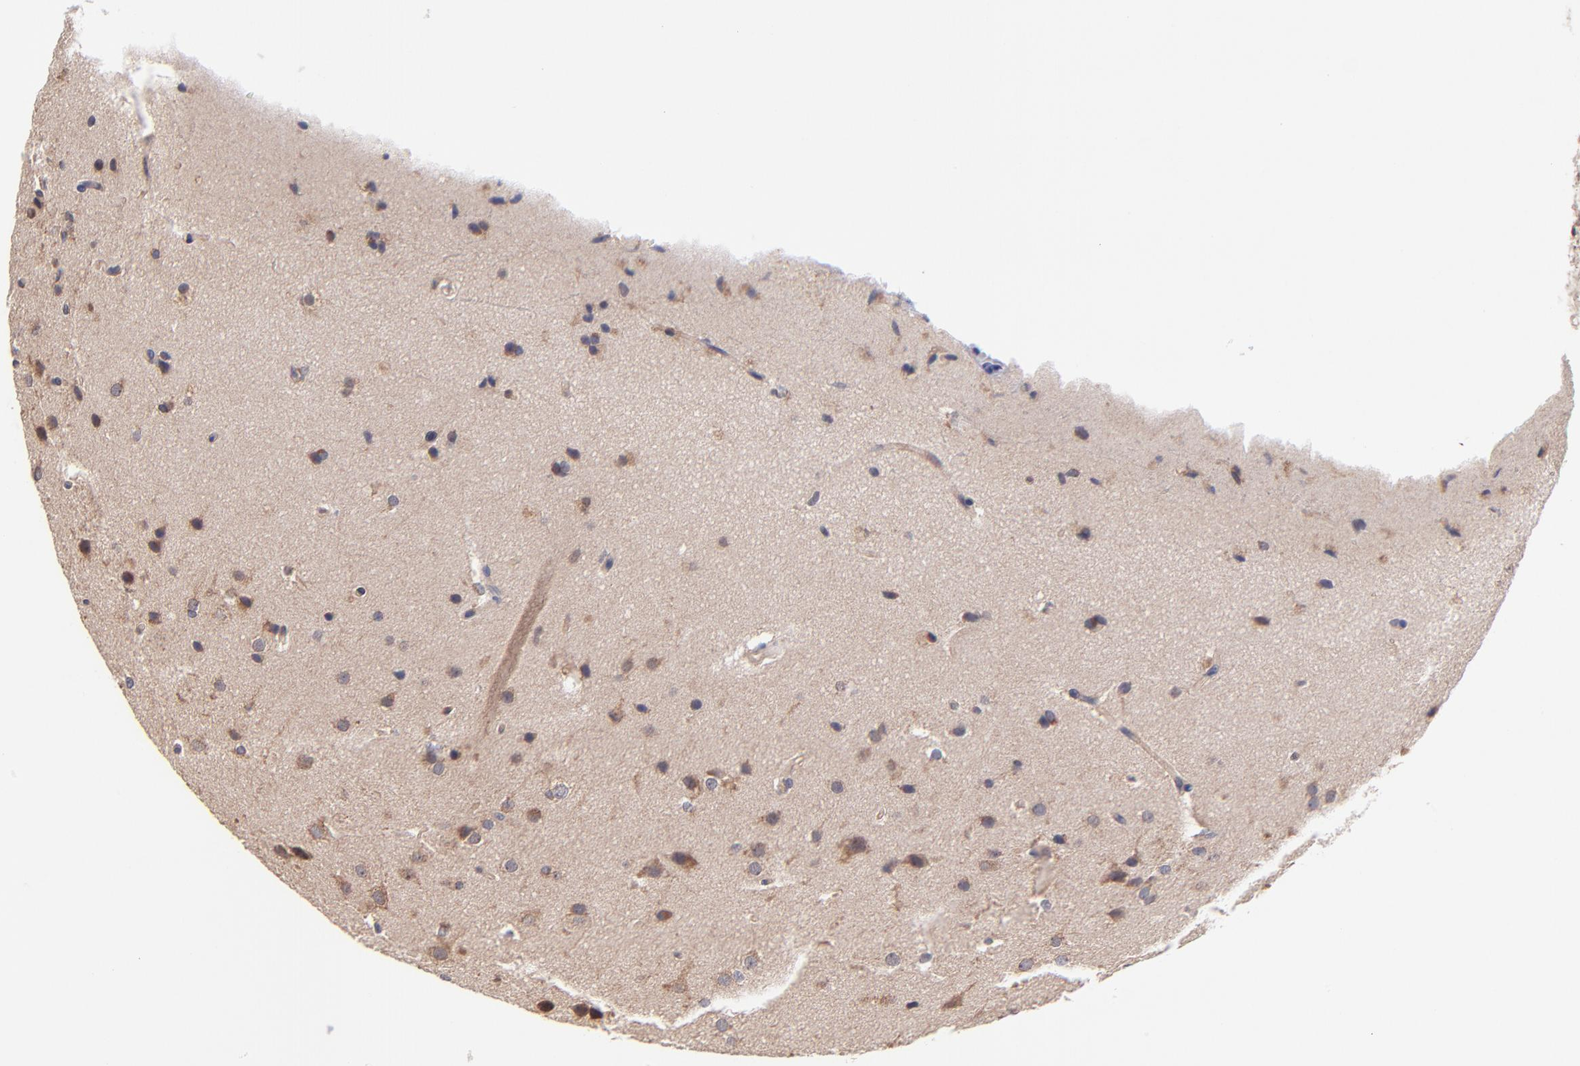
{"staining": {"intensity": "strong", "quantity": ">75%", "location": "cytoplasmic/membranous"}, "tissue": "glioma", "cell_type": "Tumor cells", "image_type": "cancer", "snomed": [{"axis": "morphology", "description": "Glioma, malignant, Low grade"}, {"axis": "topography", "description": "Cerebral cortex"}], "caption": "Tumor cells show high levels of strong cytoplasmic/membranous expression in about >75% of cells in human malignant glioma (low-grade).", "gene": "UBE2H", "patient": {"sex": "female", "age": 47}}